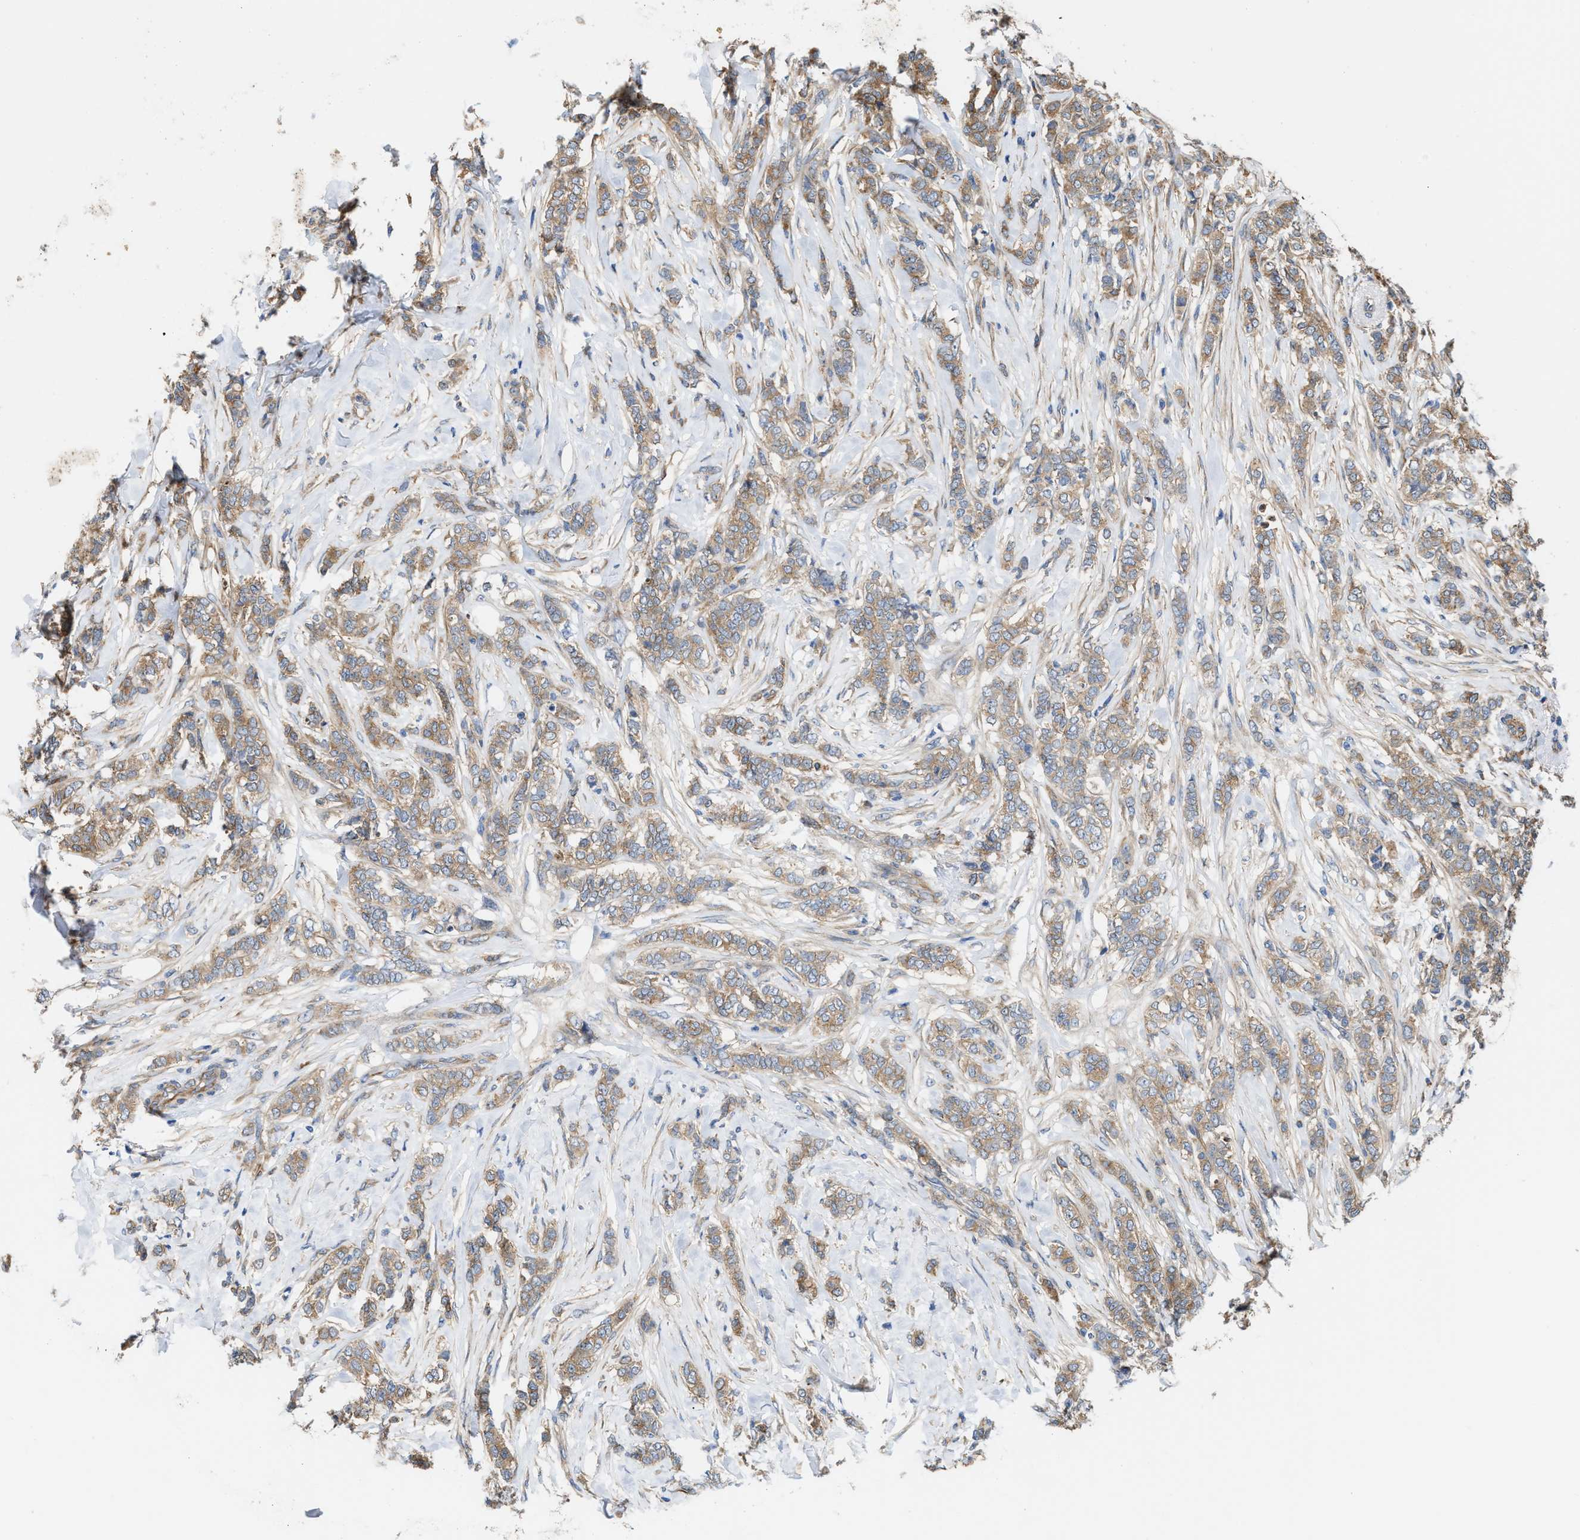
{"staining": {"intensity": "weak", "quantity": ">75%", "location": "cytoplasmic/membranous"}, "tissue": "breast cancer", "cell_type": "Tumor cells", "image_type": "cancer", "snomed": [{"axis": "morphology", "description": "Lobular carcinoma"}, {"axis": "topography", "description": "Skin"}, {"axis": "topography", "description": "Breast"}], "caption": "The immunohistochemical stain highlights weak cytoplasmic/membranous positivity in tumor cells of lobular carcinoma (breast) tissue. The protein is shown in brown color, while the nuclei are stained blue.", "gene": "EPS15L1", "patient": {"sex": "female", "age": 46}}